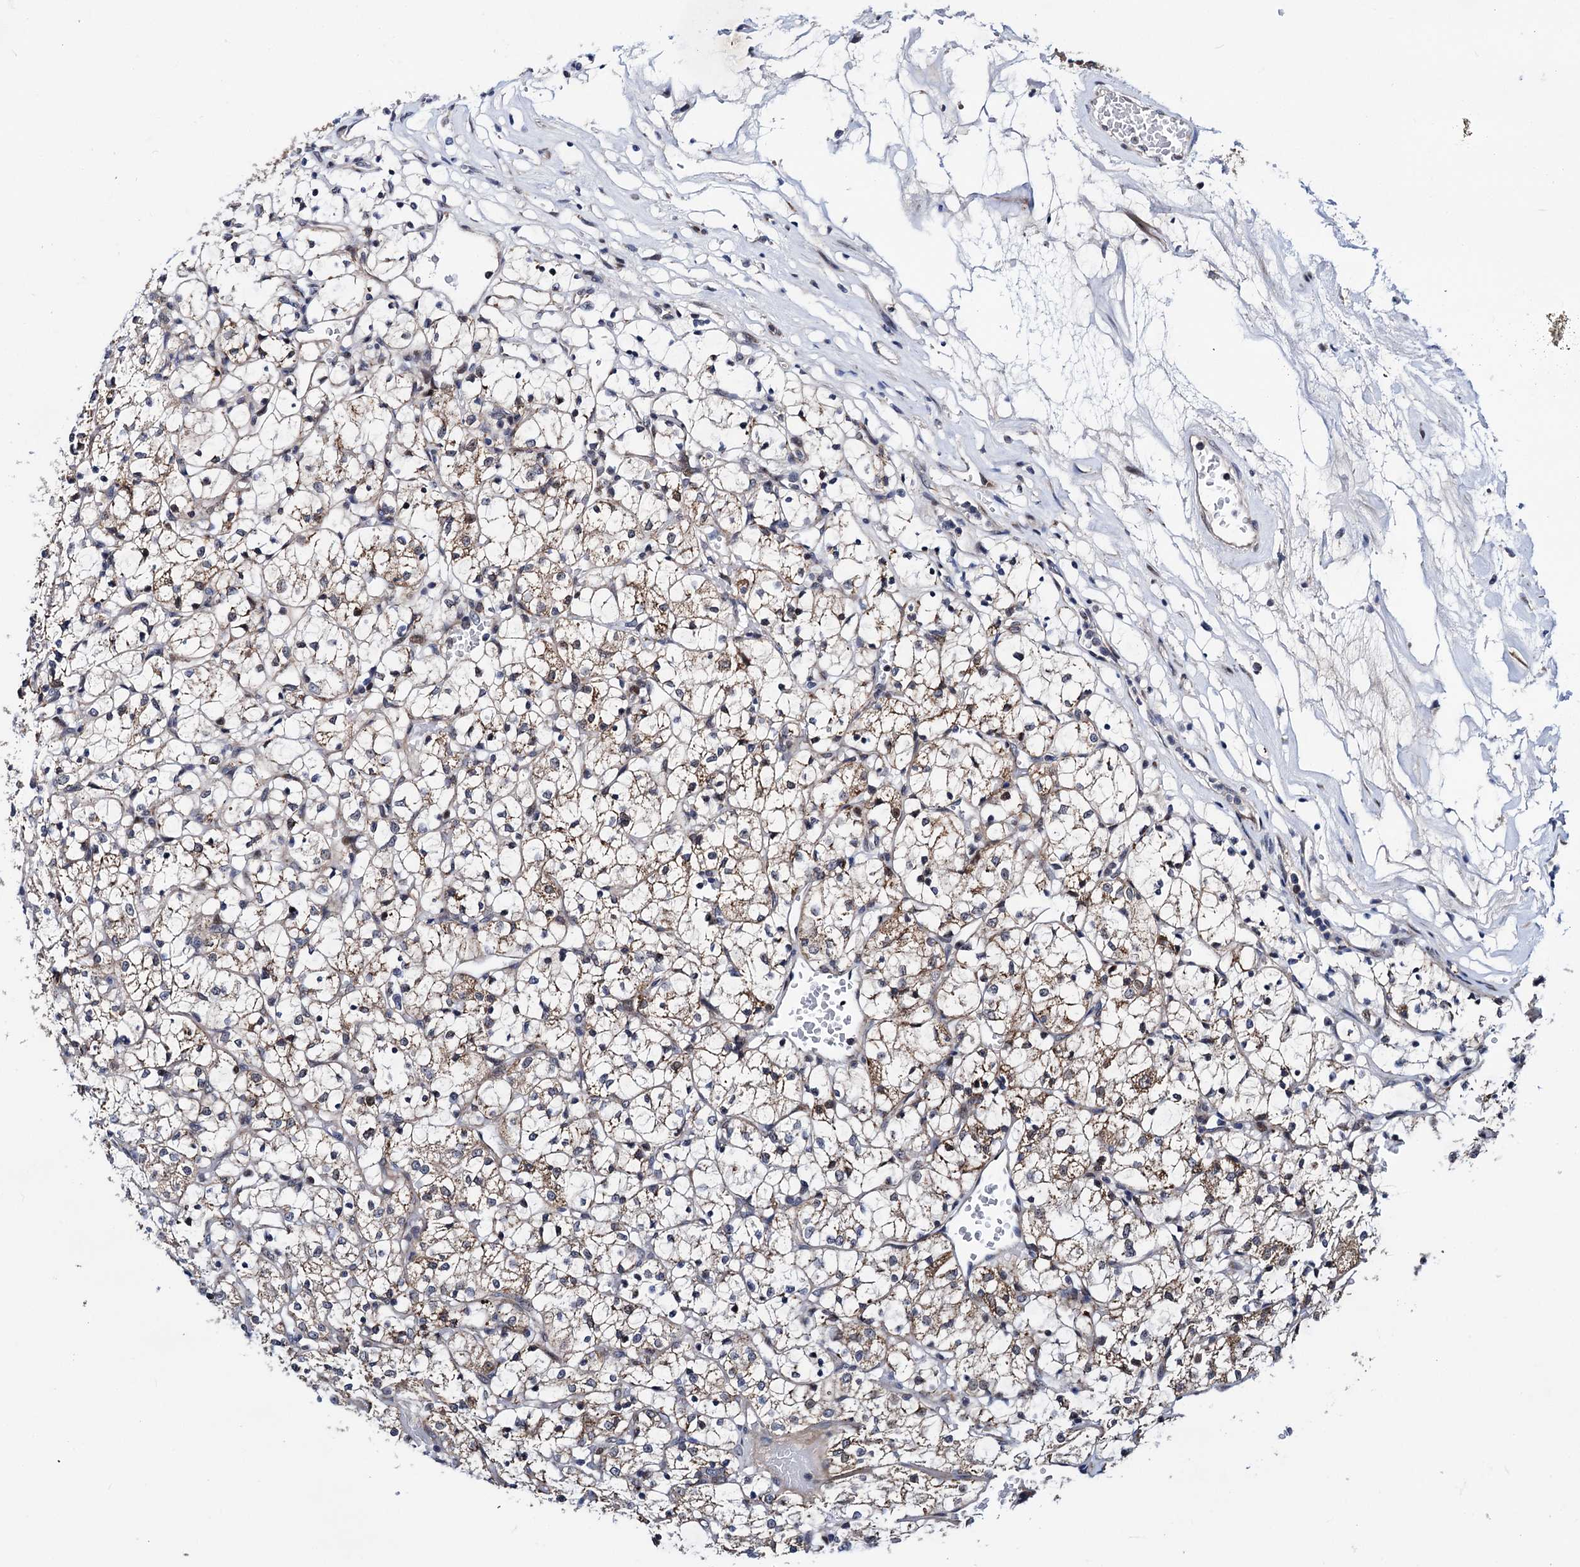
{"staining": {"intensity": "moderate", "quantity": "25%-75%", "location": "cytoplasmic/membranous"}, "tissue": "renal cancer", "cell_type": "Tumor cells", "image_type": "cancer", "snomed": [{"axis": "morphology", "description": "Adenocarcinoma, NOS"}, {"axis": "topography", "description": "Kidney"}], "caption": "Immunohistochemical staining of adenocarcinoma (renal) demonstrates moderate cytoplasmic/membranous protein expression in about 25%-75% of tumor cells. The protein is stained brown, and the nuclei are stained in blue (DAB (3,3'-diaminobenzidine) IHC with brightfield microscopy, high magnification).", "gene": "COA4", "patient": {"sex": "female", "age": 69}}